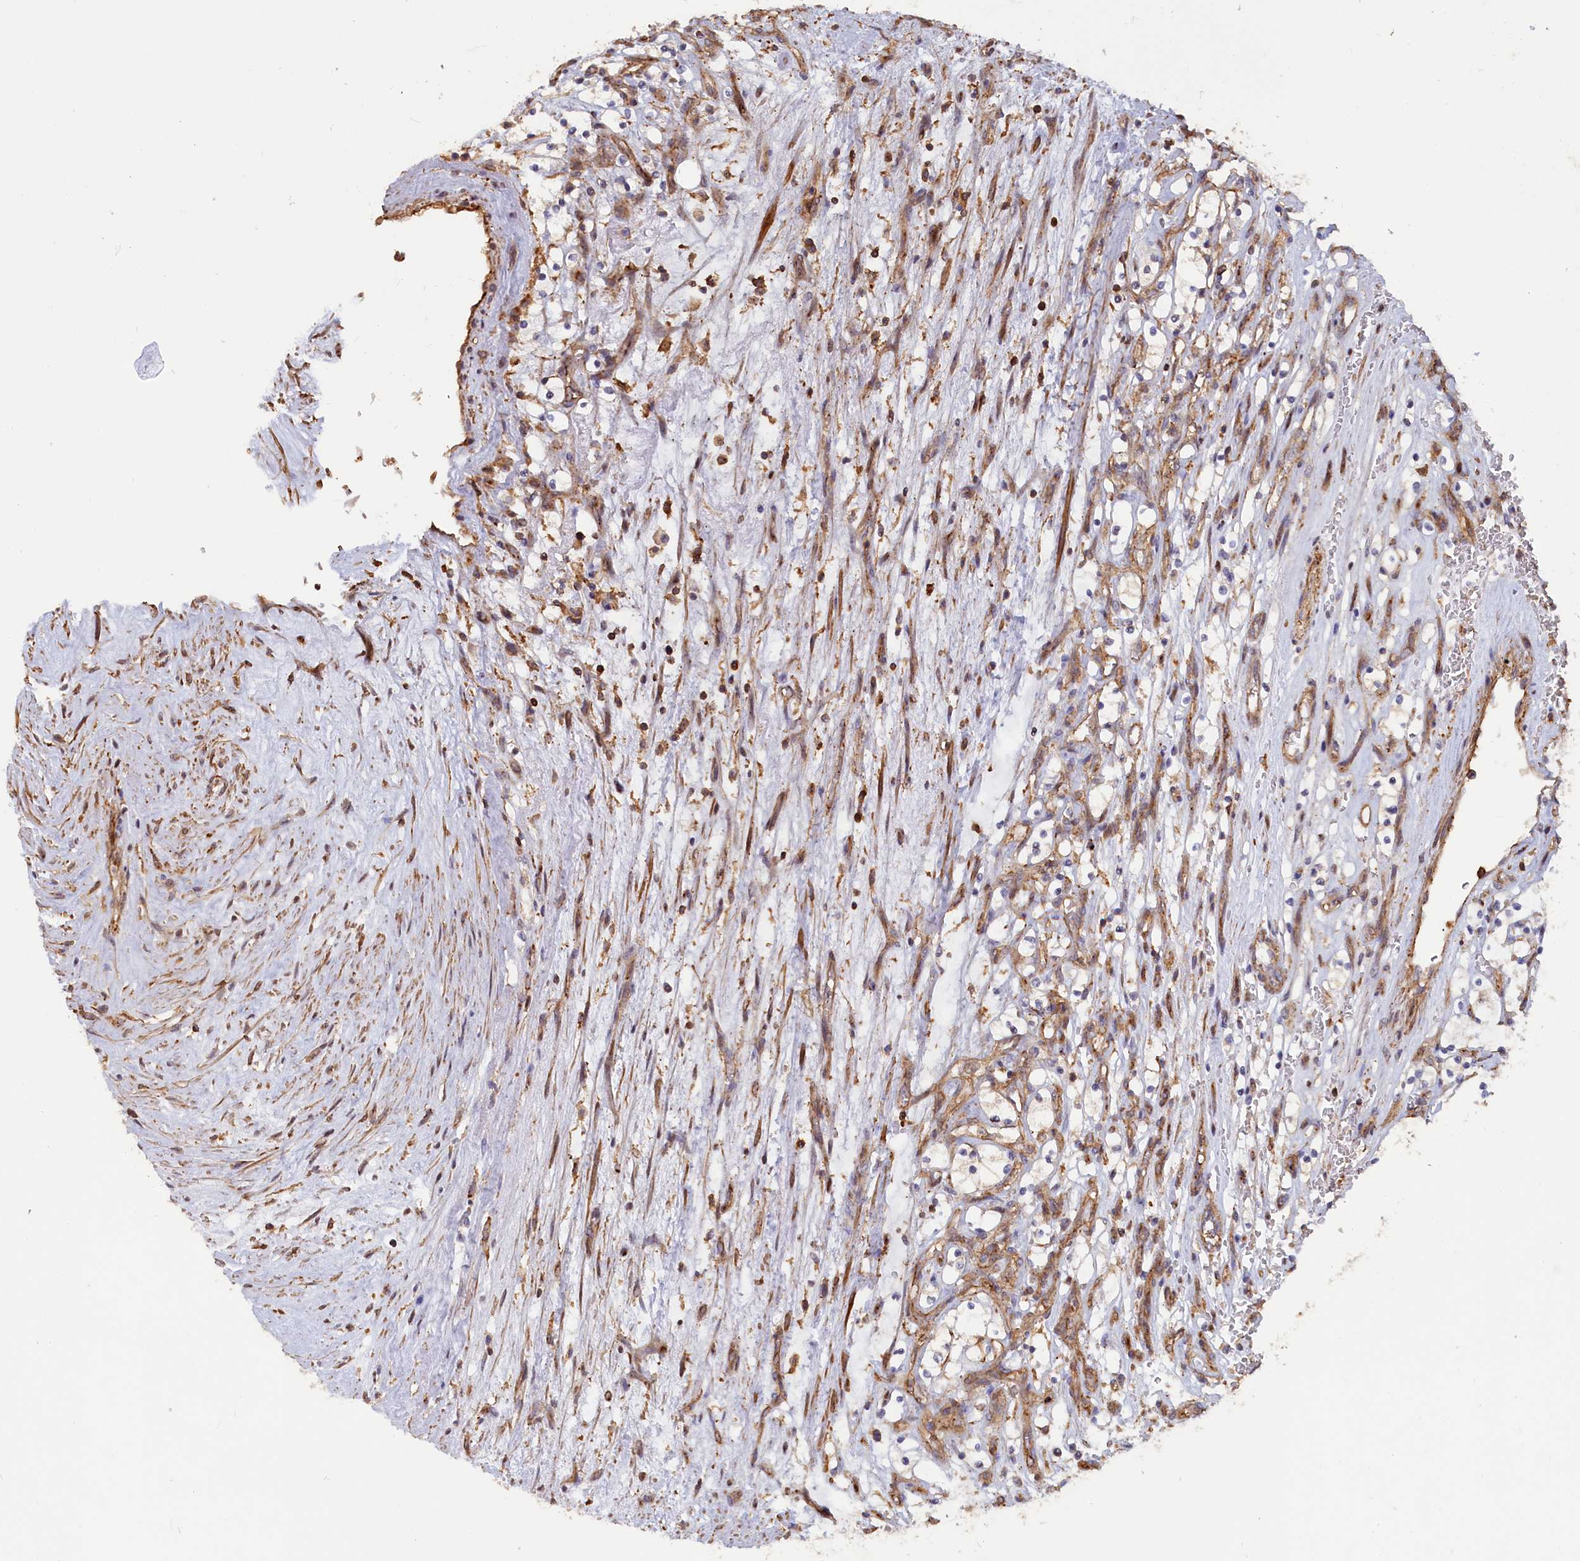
{"staining": {"intensity": "negative", "quantity": "none", "location": "none"}, "tissue": "renal cancer", "cell_type": "Tumor cells", "image_type": "cancer", "snomed": [{"axis": "morphology", "description": "Adenocarcinoma, NOS"}, {"axis": "topography", "description": "Kidney"}], "caption": "Tumor cells show no significant protein positivity in renal adenocarcinoma.", "gene": "ANKRD27", "patient": {"sex": "female", "age": 69}}